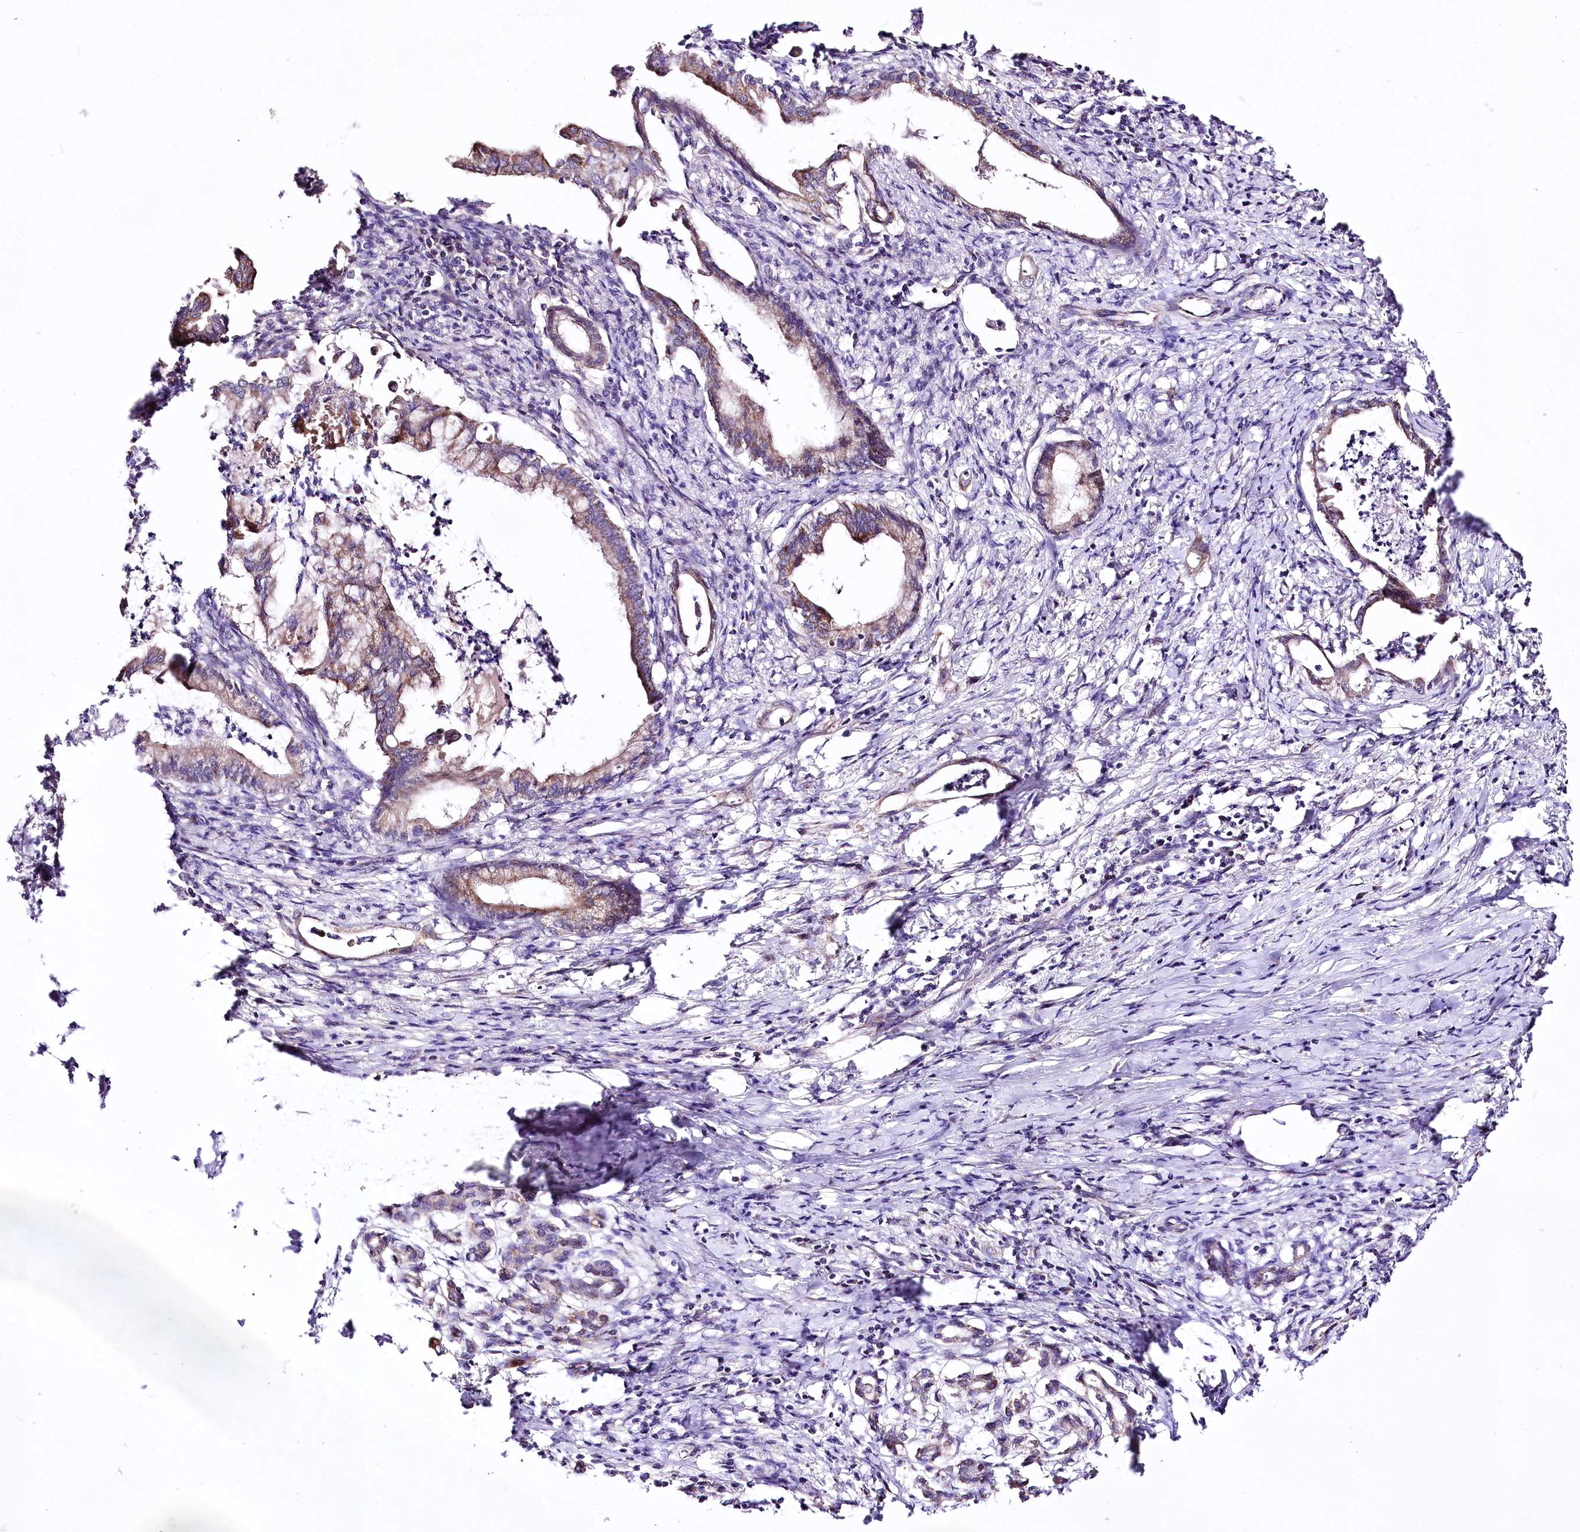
{"staining": {"intensity": "moderate", "quantity": "<25%", "location": "cytoplasmic/membranous"}, "tissue": "pancreatic cancer", "cell_type": "Tumor cells", "image_type": "cancer", "snomed": [{"axis": "morphology", "description": "Adenocarcinoma, NOS"}, {"axis": "topography", "description": "Pancreas"}], "caption": "An immunohistochemistry (IHC) histopathology image of tumor tissue is shown. Protein staining in brown highlights moderate cytoplasmic/membranous positivity in pancreatic cancer within tumor cells.", "gene": "ATE1", "patient": {"sex": "female", "age": 55}}